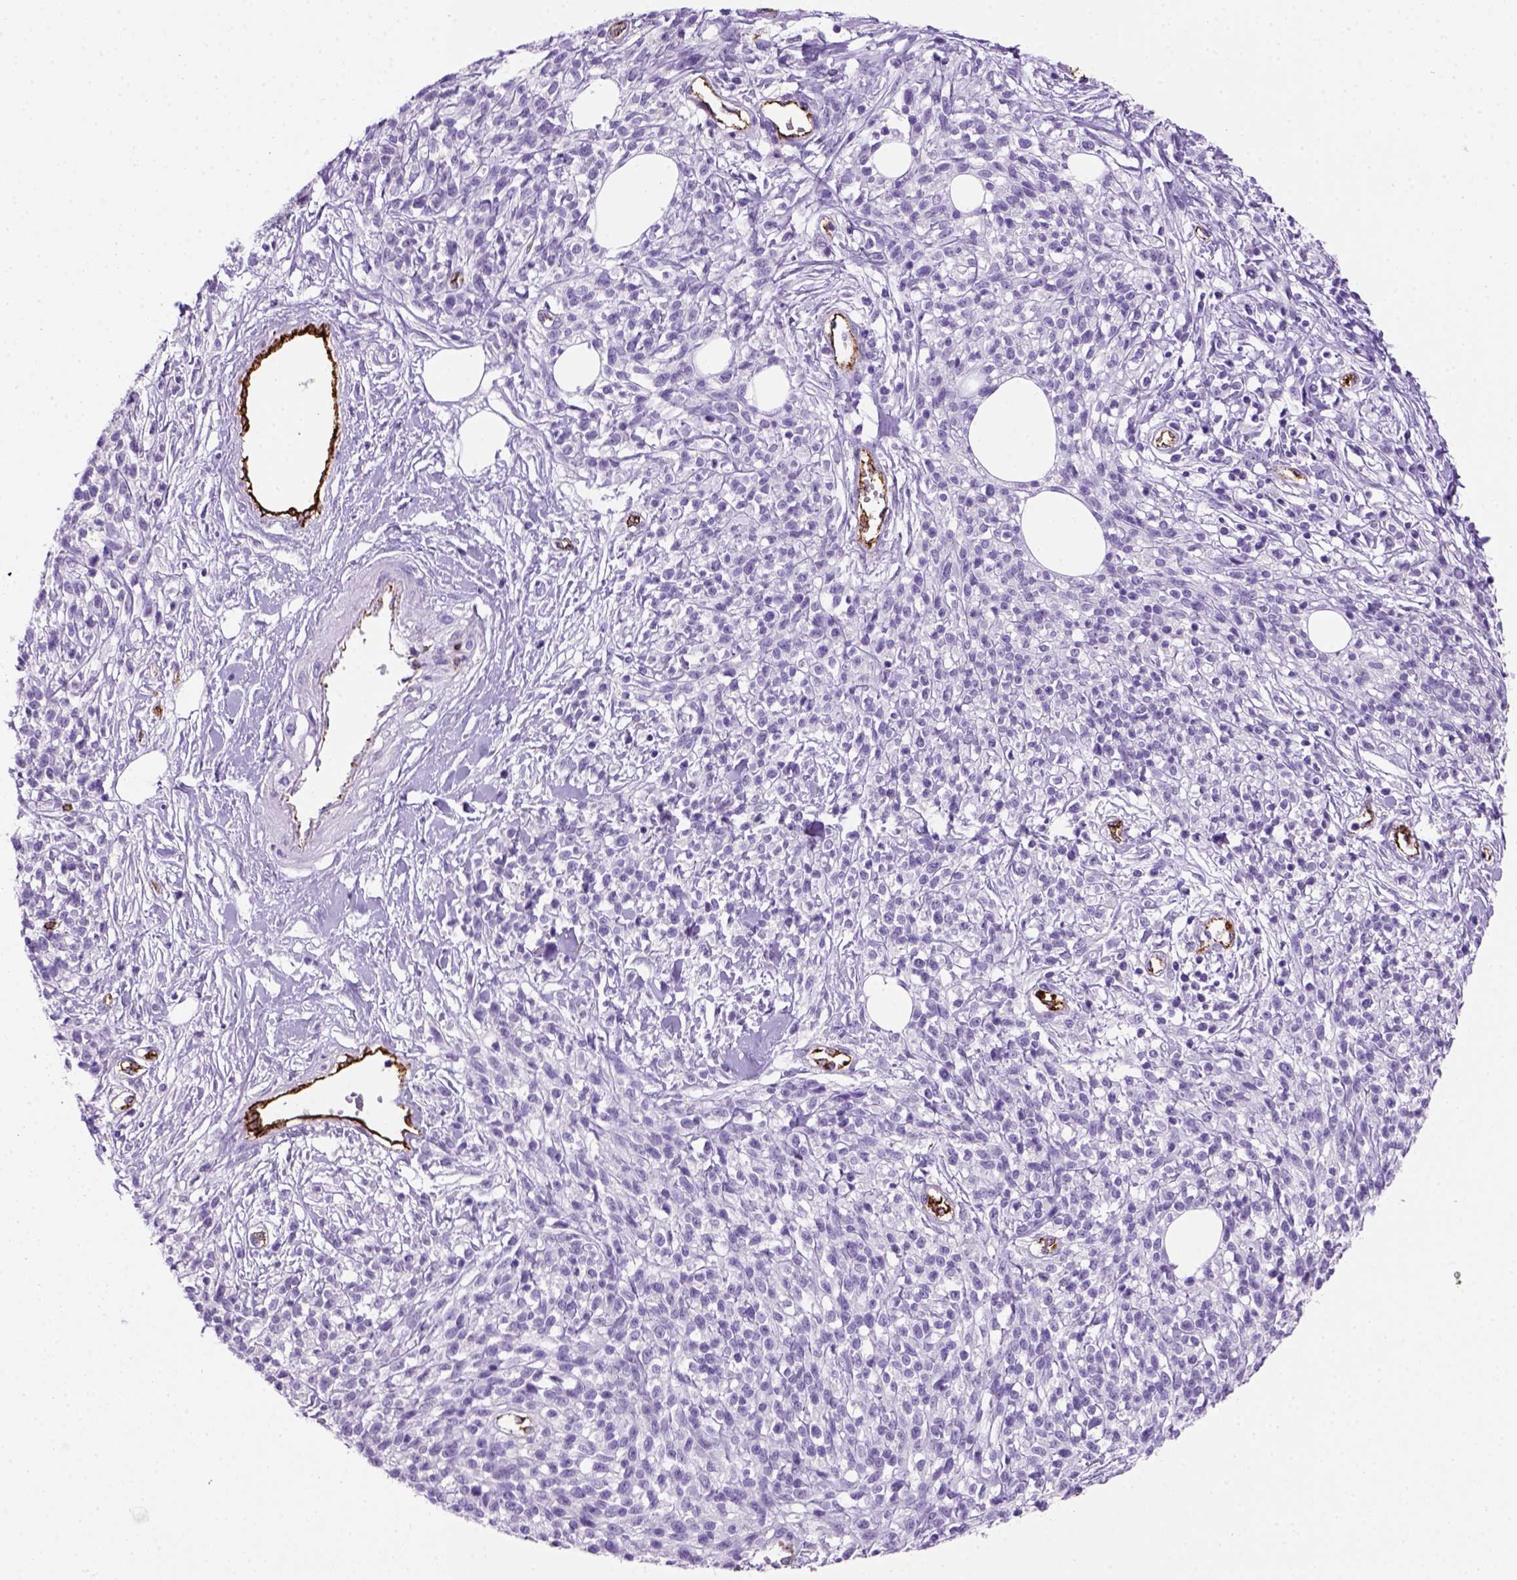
{"staining": {"intensity": "negative", "quantity": "none", "location": "none"}, "tissue": "melanoma", "cell_type": "Tumor cells", "image_type": "cancer", "snomed": [{"axis": "morphology", "description": "Malignant melanoma, NOS"}, {"axis": "topography", "description": "Skin"}, {"axis": "topography", "description": "Skin of trunk"}], "caption": "A histopathology image of malignant melanoma stained for a protein reveals no brown staining in tumor cells.", "gene": "VWF", "patient": {"sex": "male", "age": 74}}